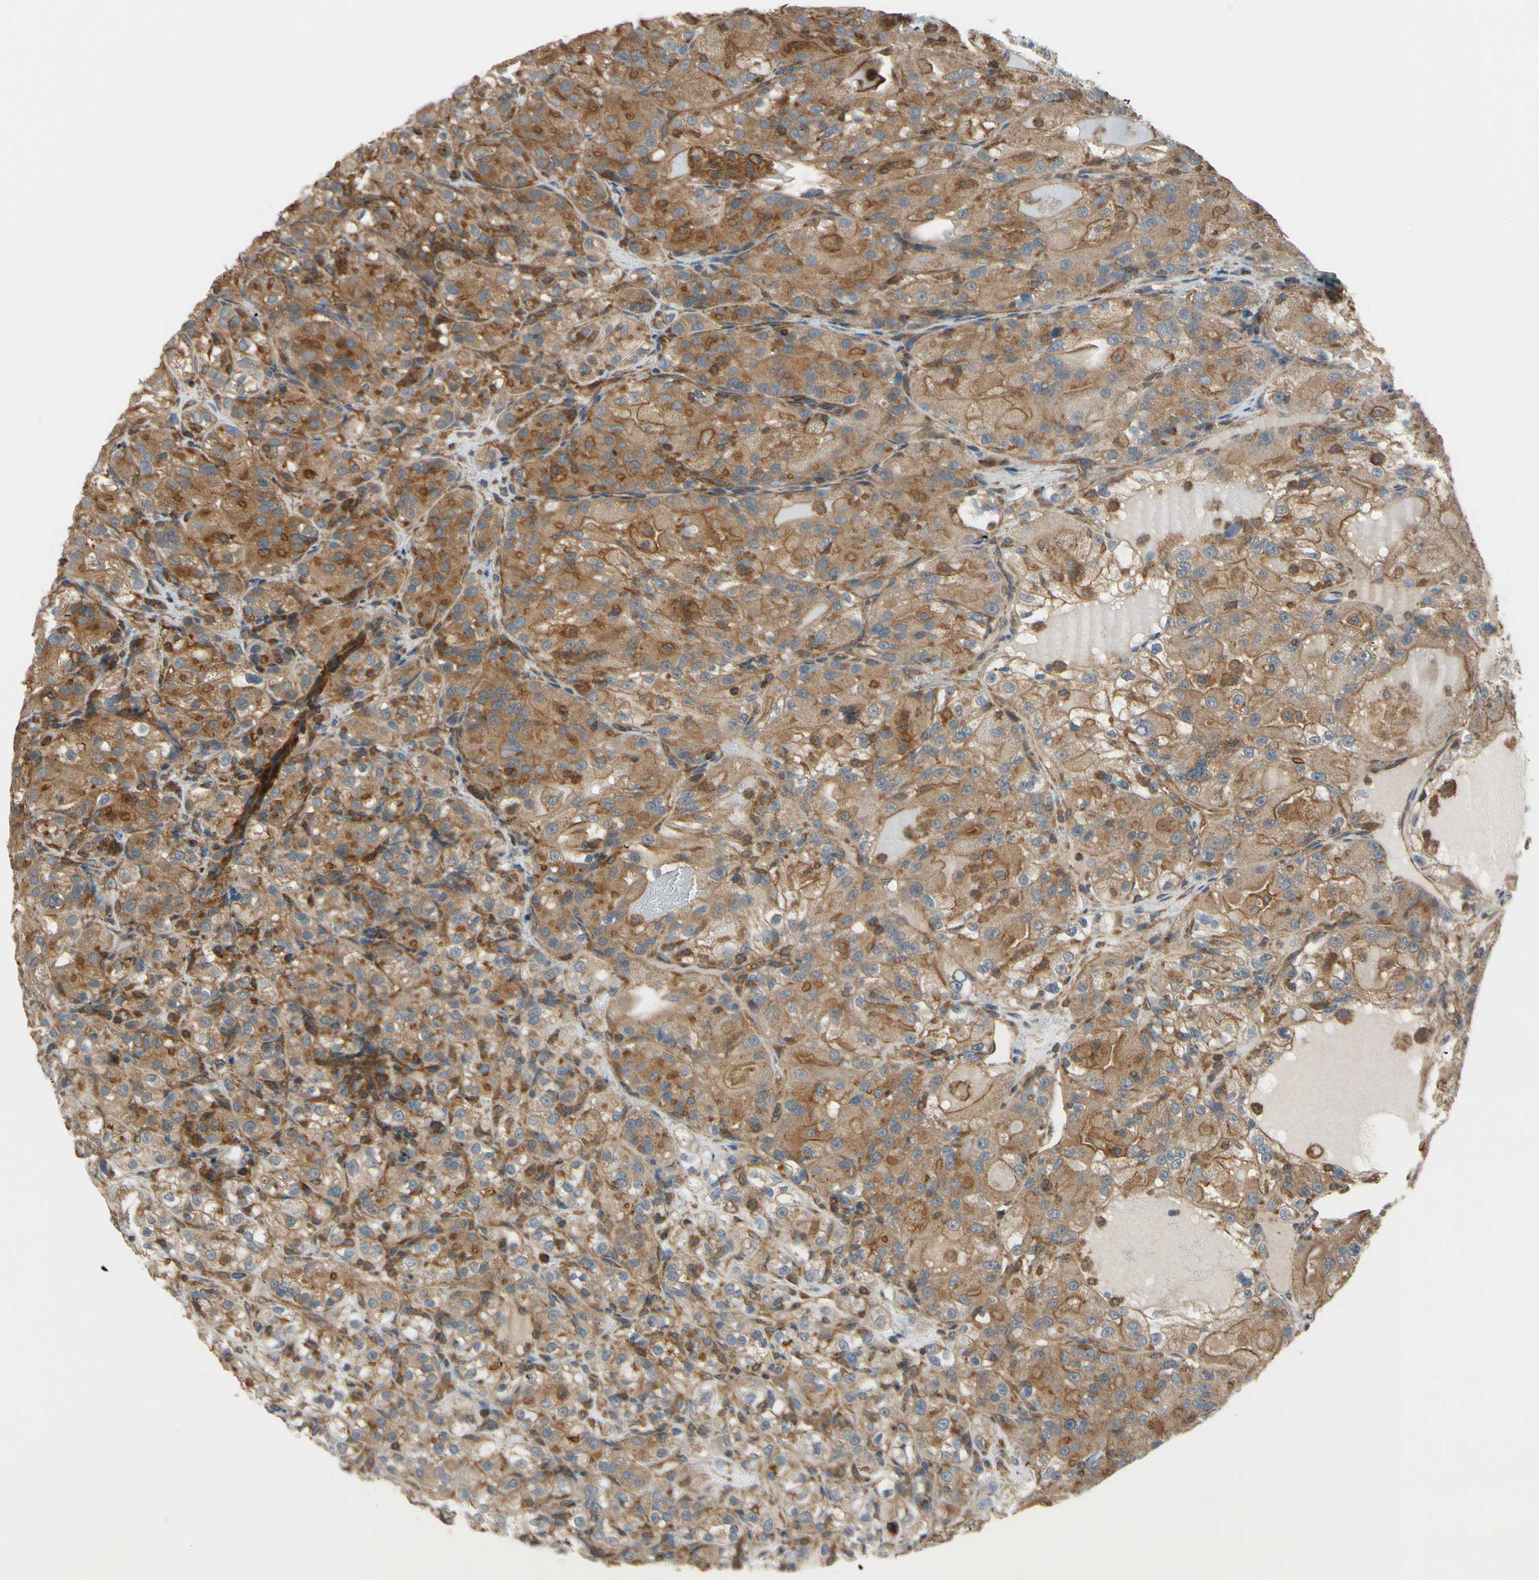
{"staining": {"intensity": "moderate", "quantity": "25%-75%", "location": "cytoplasmic/membranous"}, "tissue": "renal cancer", "cell_type": "Tumor cells", "image_type": "cancer", "snomed": [{"axis": "morphology", "description": "Normal tissue, NOS"}, {"axis": "morphology", "description": "Adenocarcinoma, NOS"}, {"axis": "topography", "description": "Kidney"}], "caption": "High-magnification brightfield microscopy of renal cancer stained with DAB (3,3'-diaminobenzidine) (brown) and counterstained with hematoxylin (blue). tumor cells exhibit moderate cytoplasmic/membranous expression is seen in about25%-75% of cells. (DAB IHC, brown staining for protein, blue staining for nuclei).", "gene": "EPS15", "patient": {"sex": "male", "age": 61}}